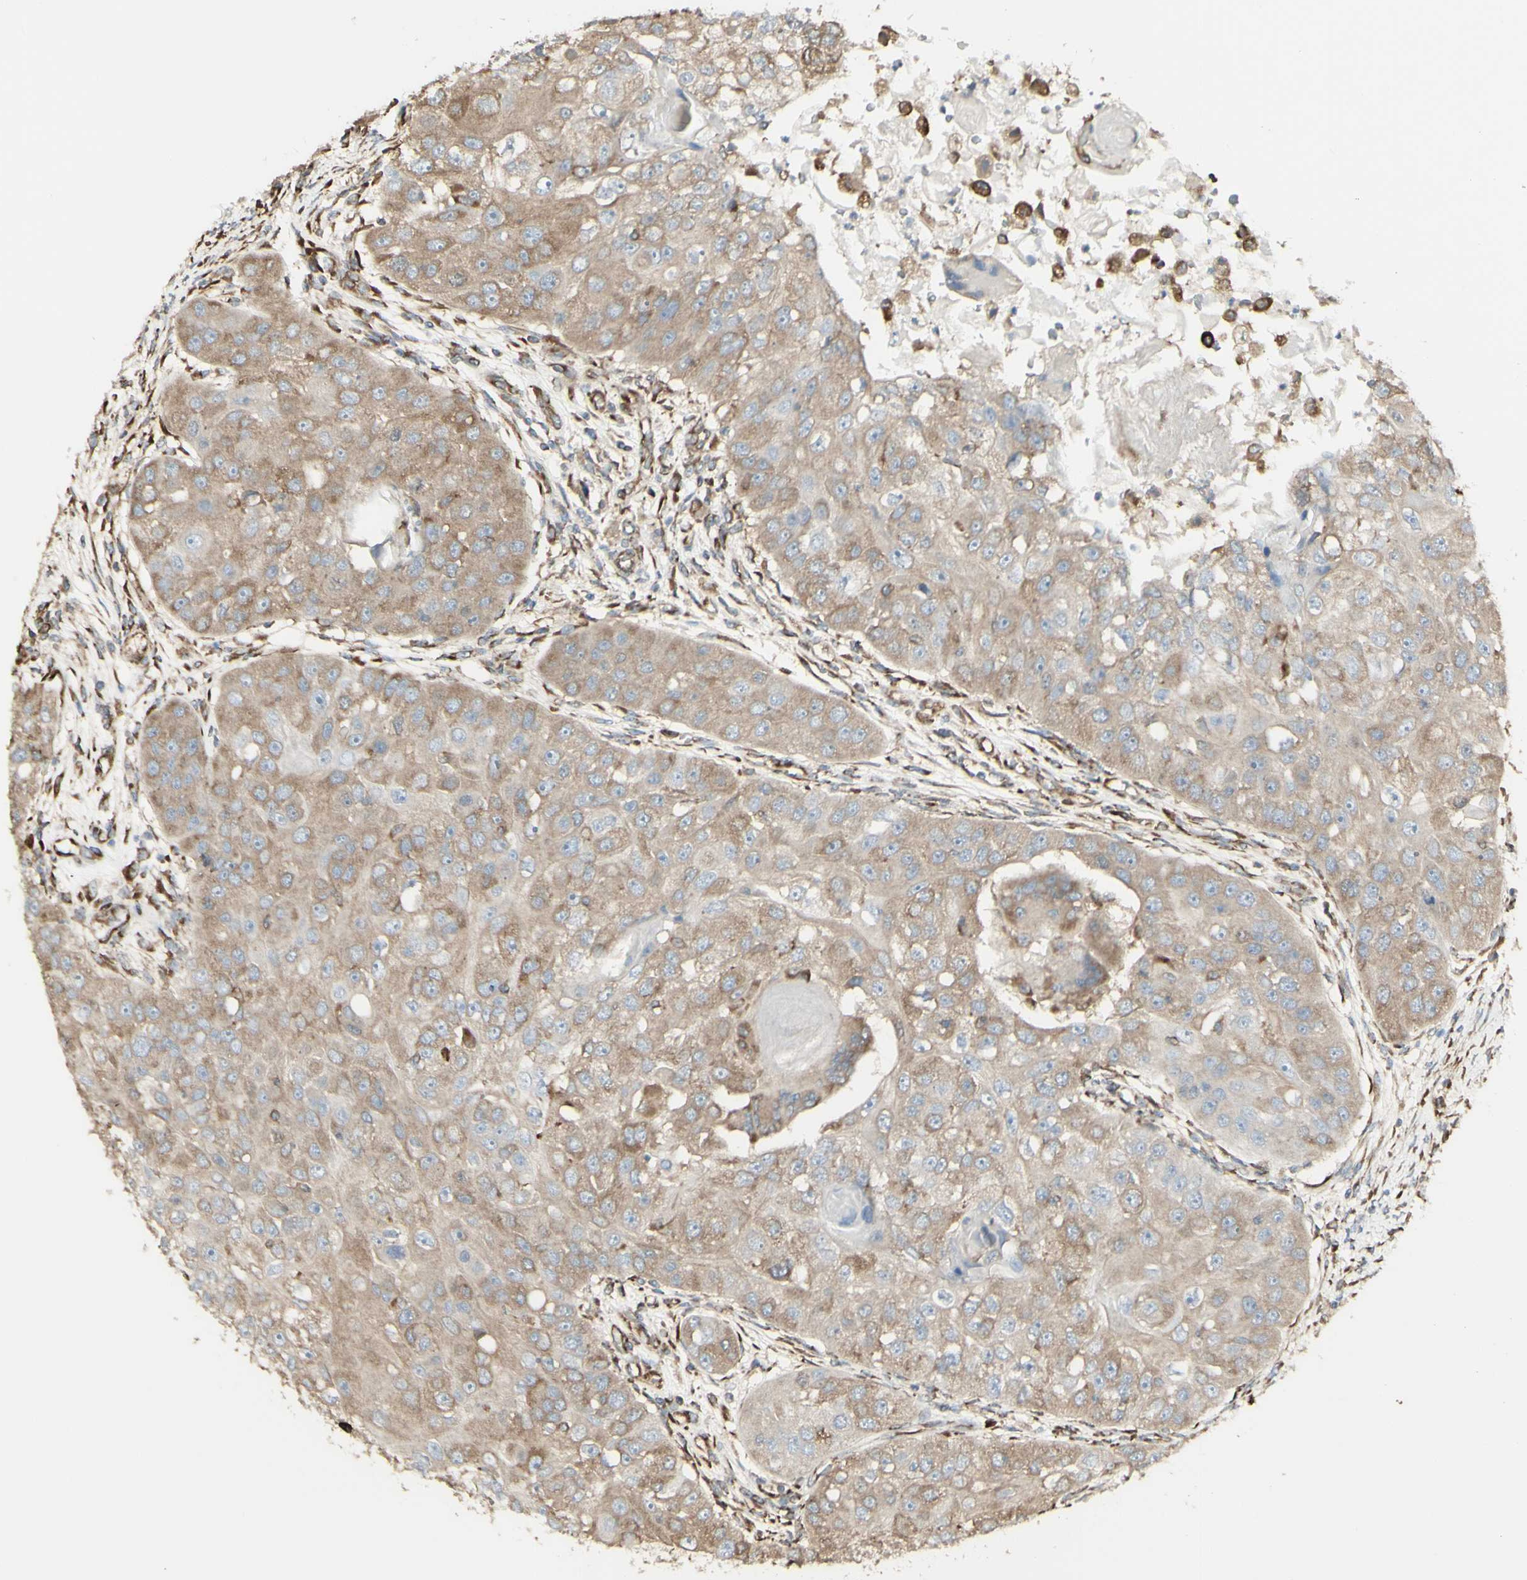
{"staining": {"intensity": "weak", "quantity": ">75%", "location": "cytoplasmic/membranous"}, "tissue": "head and neck cancer", "cell_type": "Tumor cells", "image_type": "cancer", "snomed": [{"axis": "morphology", "description": "Normal tissue, NOS"}, {"axis": "morphology", "description": "Squamous cell carcinoma, NOS"}, {"axis": "topography", "description": "Skeletal muscle"}, {"axis": "topography", "description": "Head-Neck"}], "caption": "High-power microscopy captured an immunohistochemistry (IHC) histopathology image of head and neck cancer (squamous cell carcinoma), revealing weak cytoplasmic/membranous expression in about >75% of tumor cells.", "gene": "EEF1B2", "patient": {"sex": "male", "age": 51}}